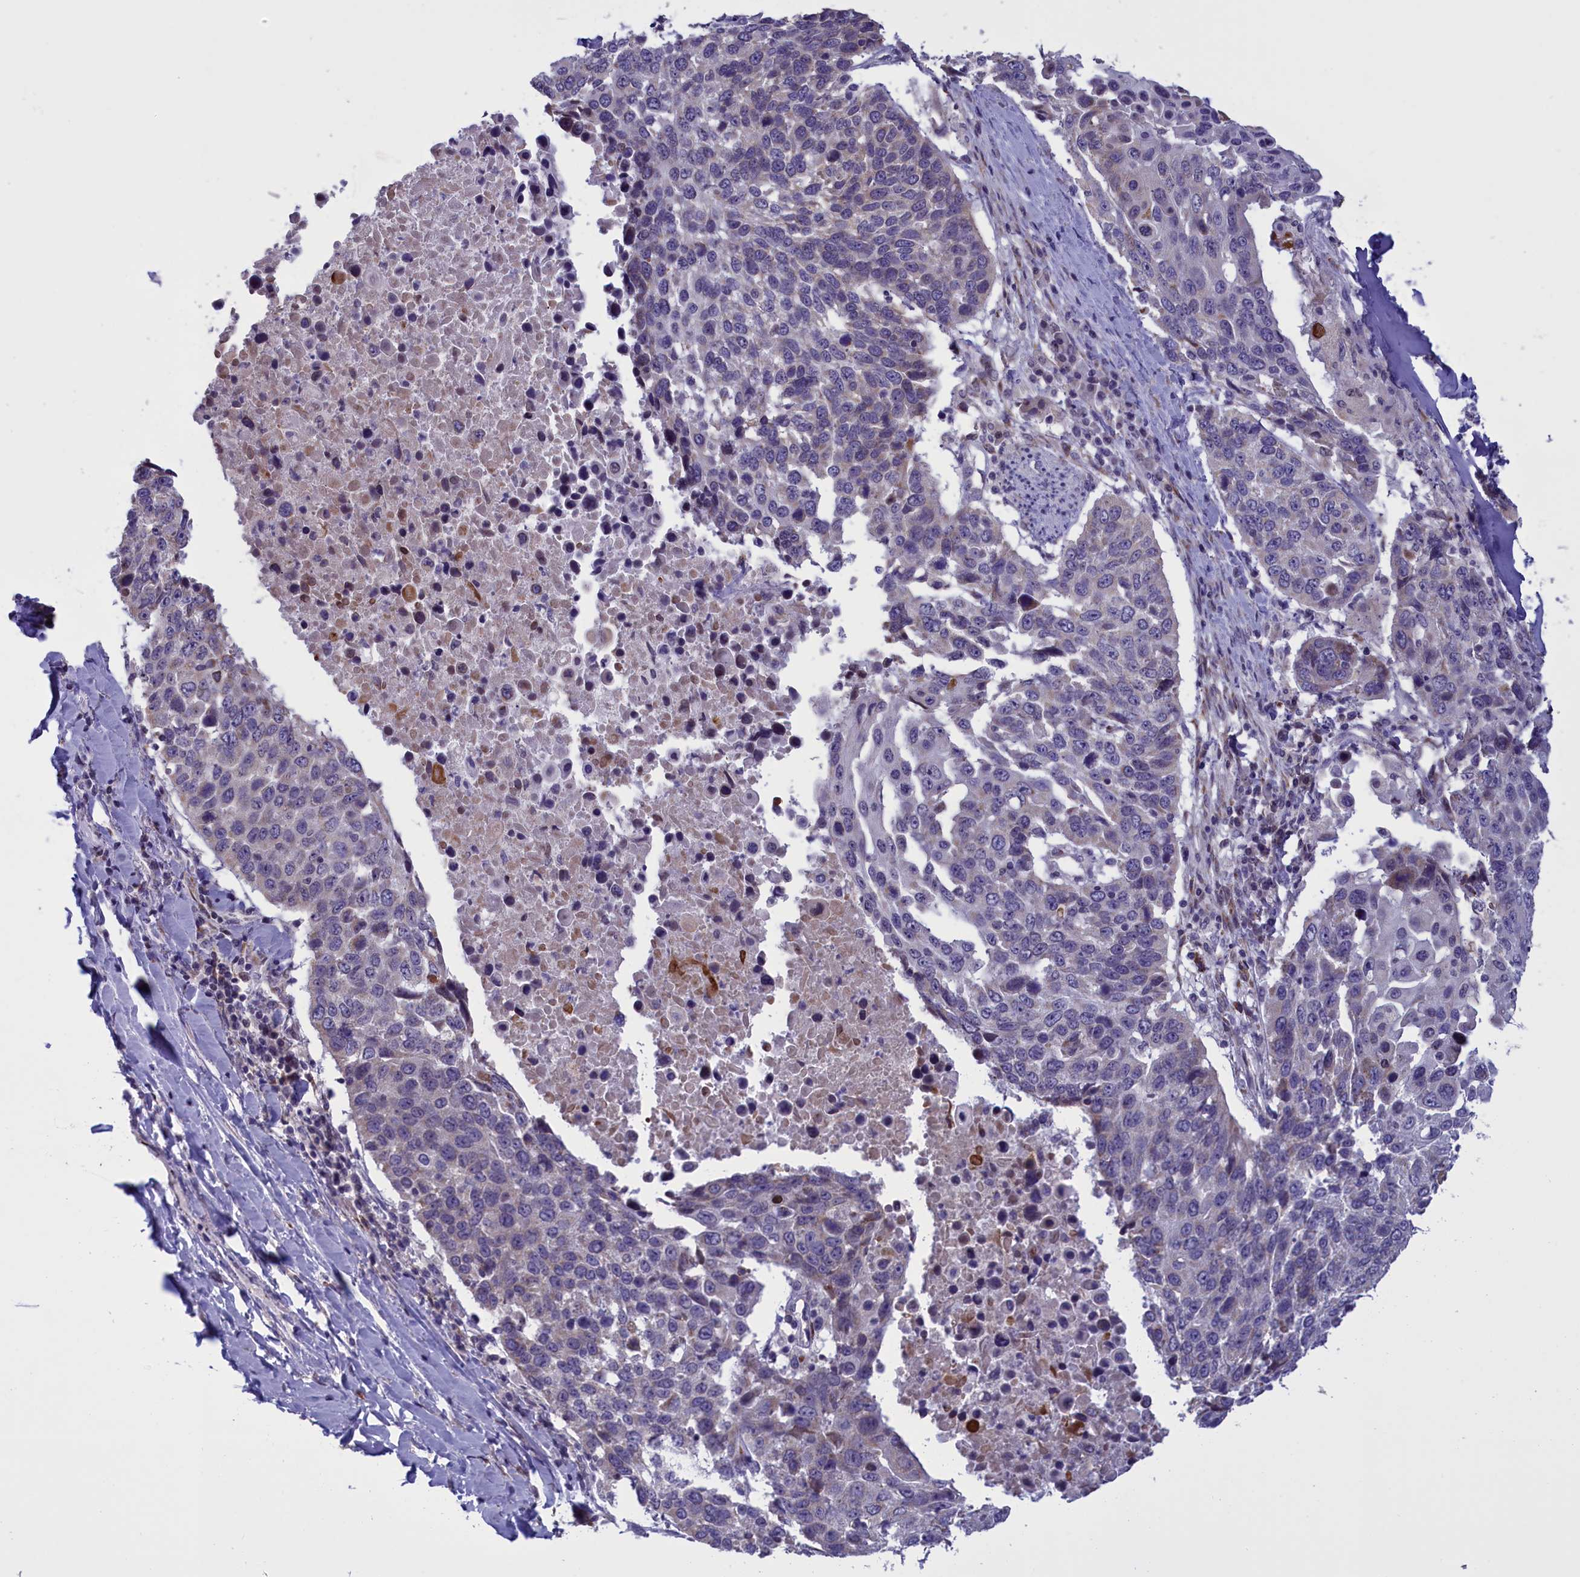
{"staining": {"intensity": "weak", "quantity": "25%-75%", "location": "cytoplasmic/membranous"}, "tissue": "lung cancer", "cell_type": "Tumor cells", "image_type": "cancer", "snomed": [{"axis": "morphology", "description": "Squamous cell carcinoma, NOS"}, {"axis": "topography", "description": "Lung"}], "caption": "Tumor cells reveal low levels of weak cytoplasmic/membranous positivity in about 25%-75% of cells in human lung squamous cell carcinoma. Nuclei are stained in blue.", "gene": "PARS2", "patient": {"sex": "male", "age": 66}}